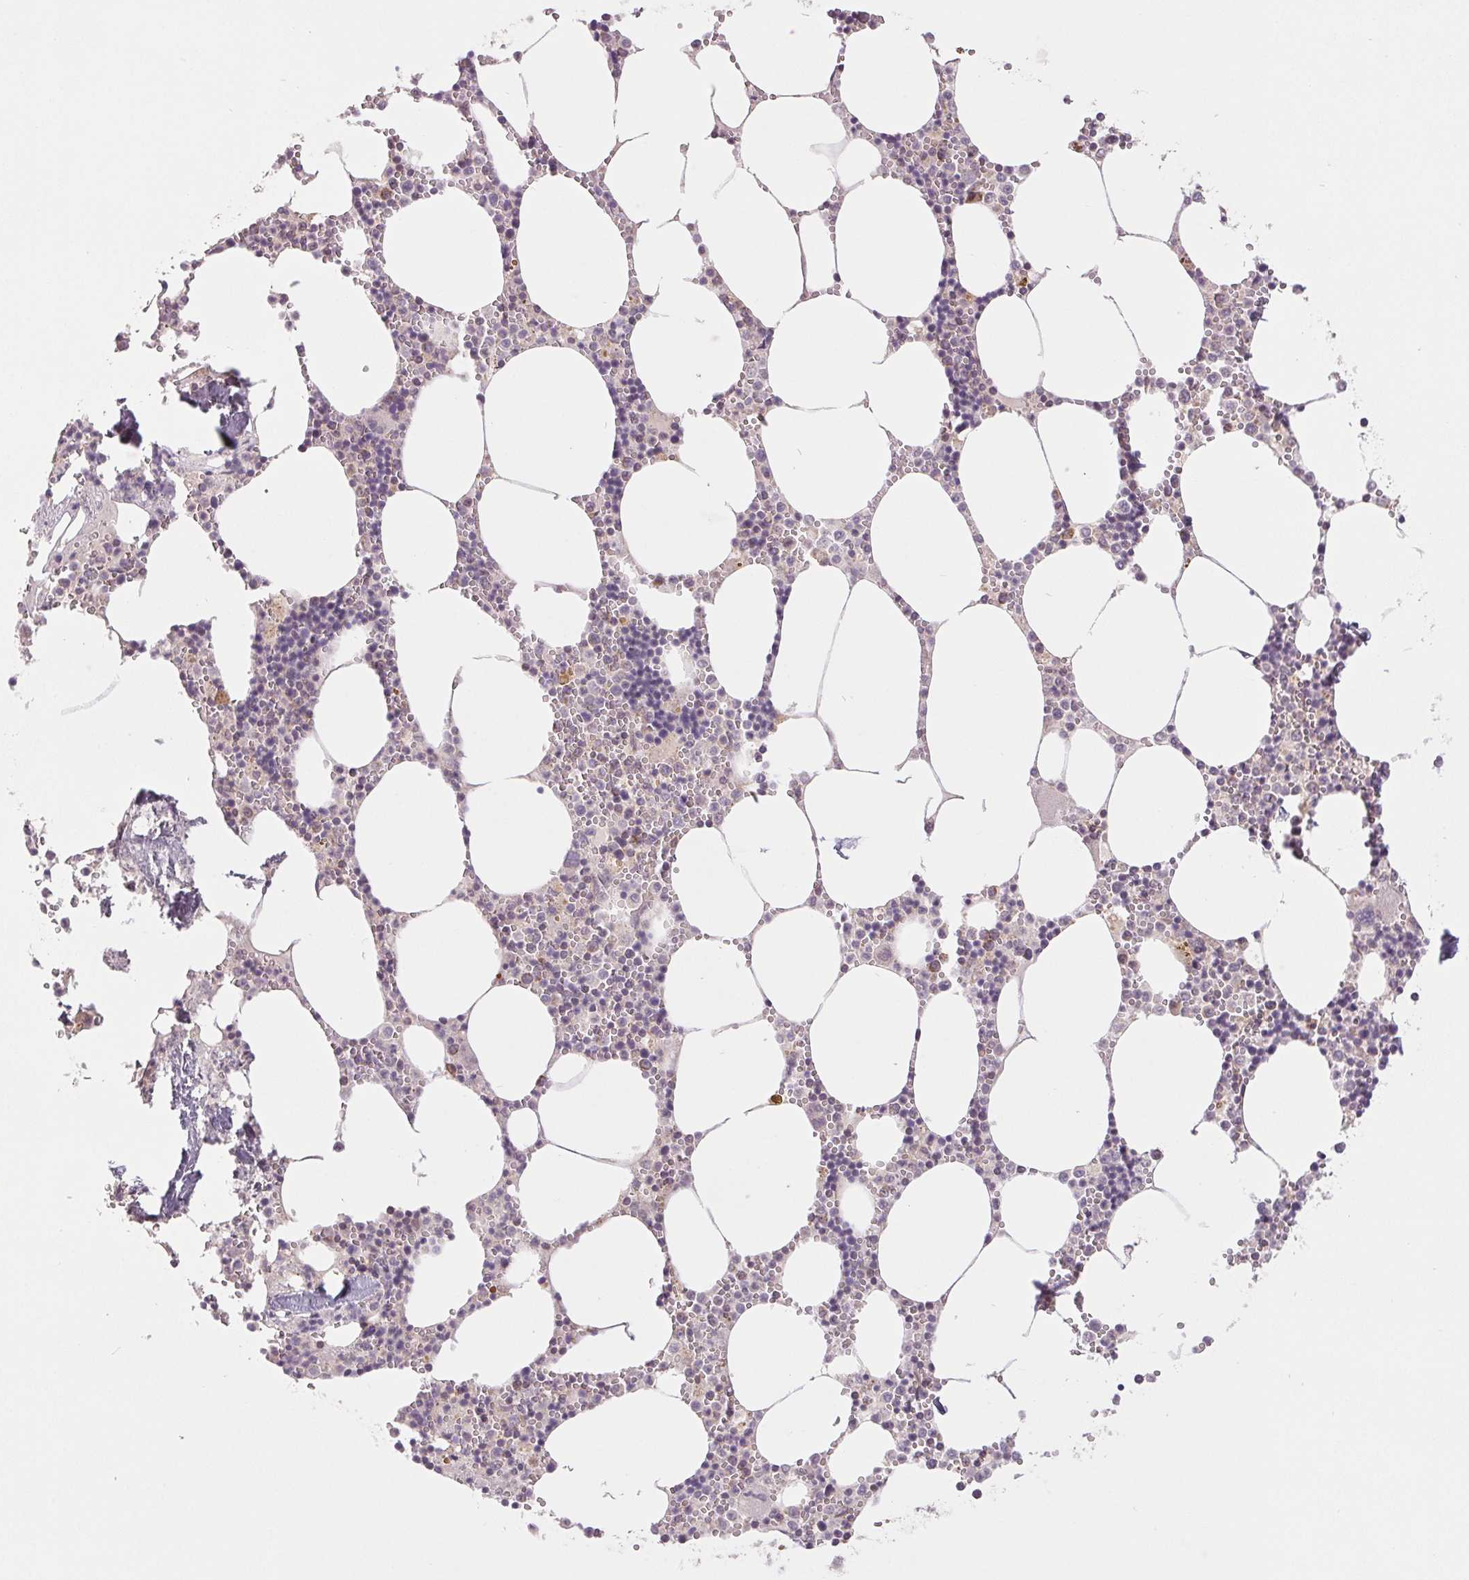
{"staining": {"intensity": "weak", "quantity": "<25%", "location": "cytoplasmic/membranous"}, "tissue": "bone marrow", "cell_type": "Hematopoietic cells", "image_type": "normal", "snomed": [{"axis": "morphology", "description": "Normal tissue, NOS"}, {"axis": "topography", "description": "Bone marrow"}], "caption": "The image demonstrates no significant staining in hematopoietic cells of bone marrow.", "gene": "MAP3K5", "patient": {"sex": "male", "age": 54}}